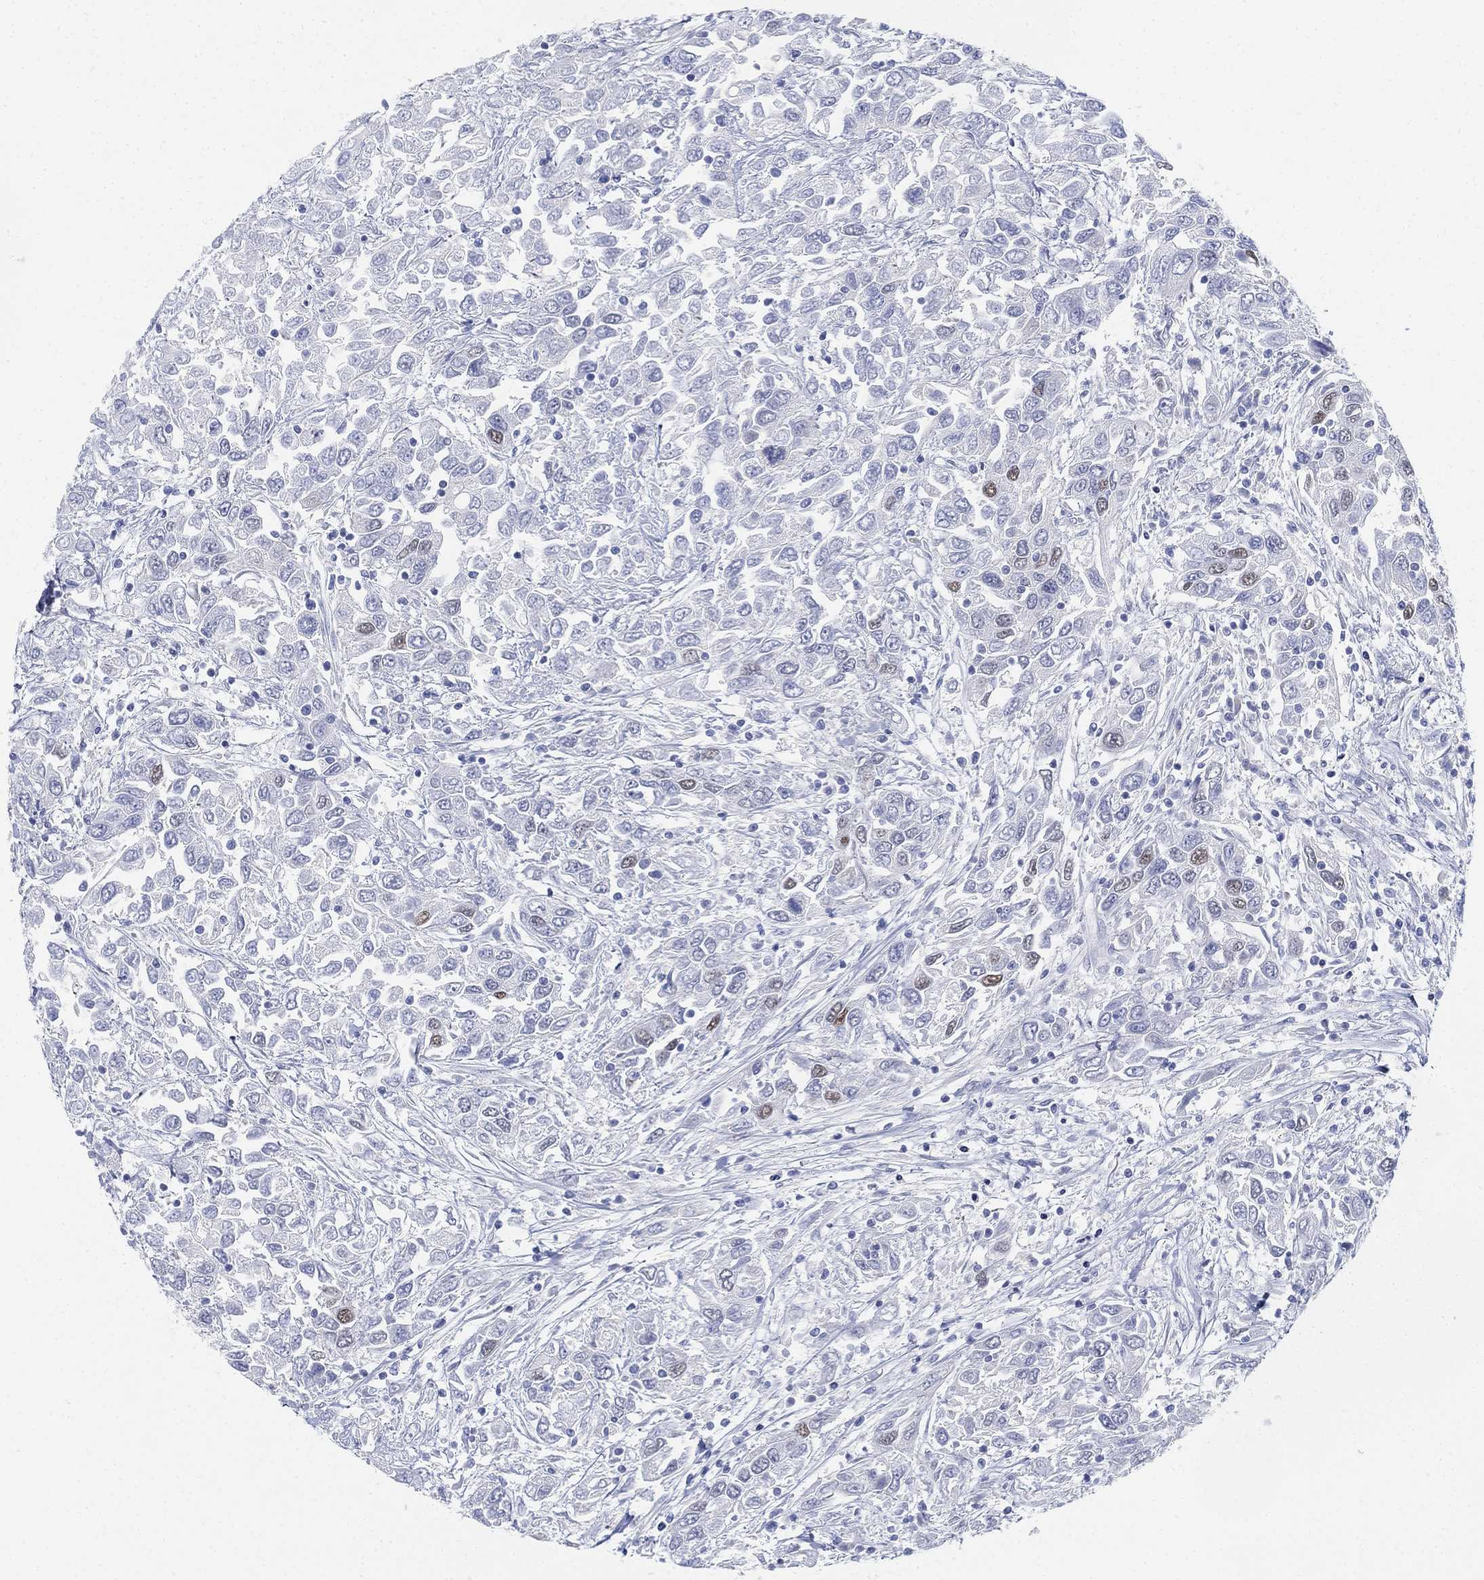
{"staining": {"intensity": "strong", "quantity": "<25%", "location": "nuclear"}, "tissue": "urothelial cancer", "cell_type": "Tumor cells", "image_type": "cancer", "snomed": [{"axis": "morphology", "description": "Urothelial carcinoma, High grade"}, {"axis": "topography", "description": "Urinary bladder"}], "caption": "There is medium levels of strong nuclear positivity in tumor cells of urothelial cancer, as demonstrated by immunohistochemical staining (brown color).", "gene": "GCNA", "patient": {"sex": "male", "age": 76}}